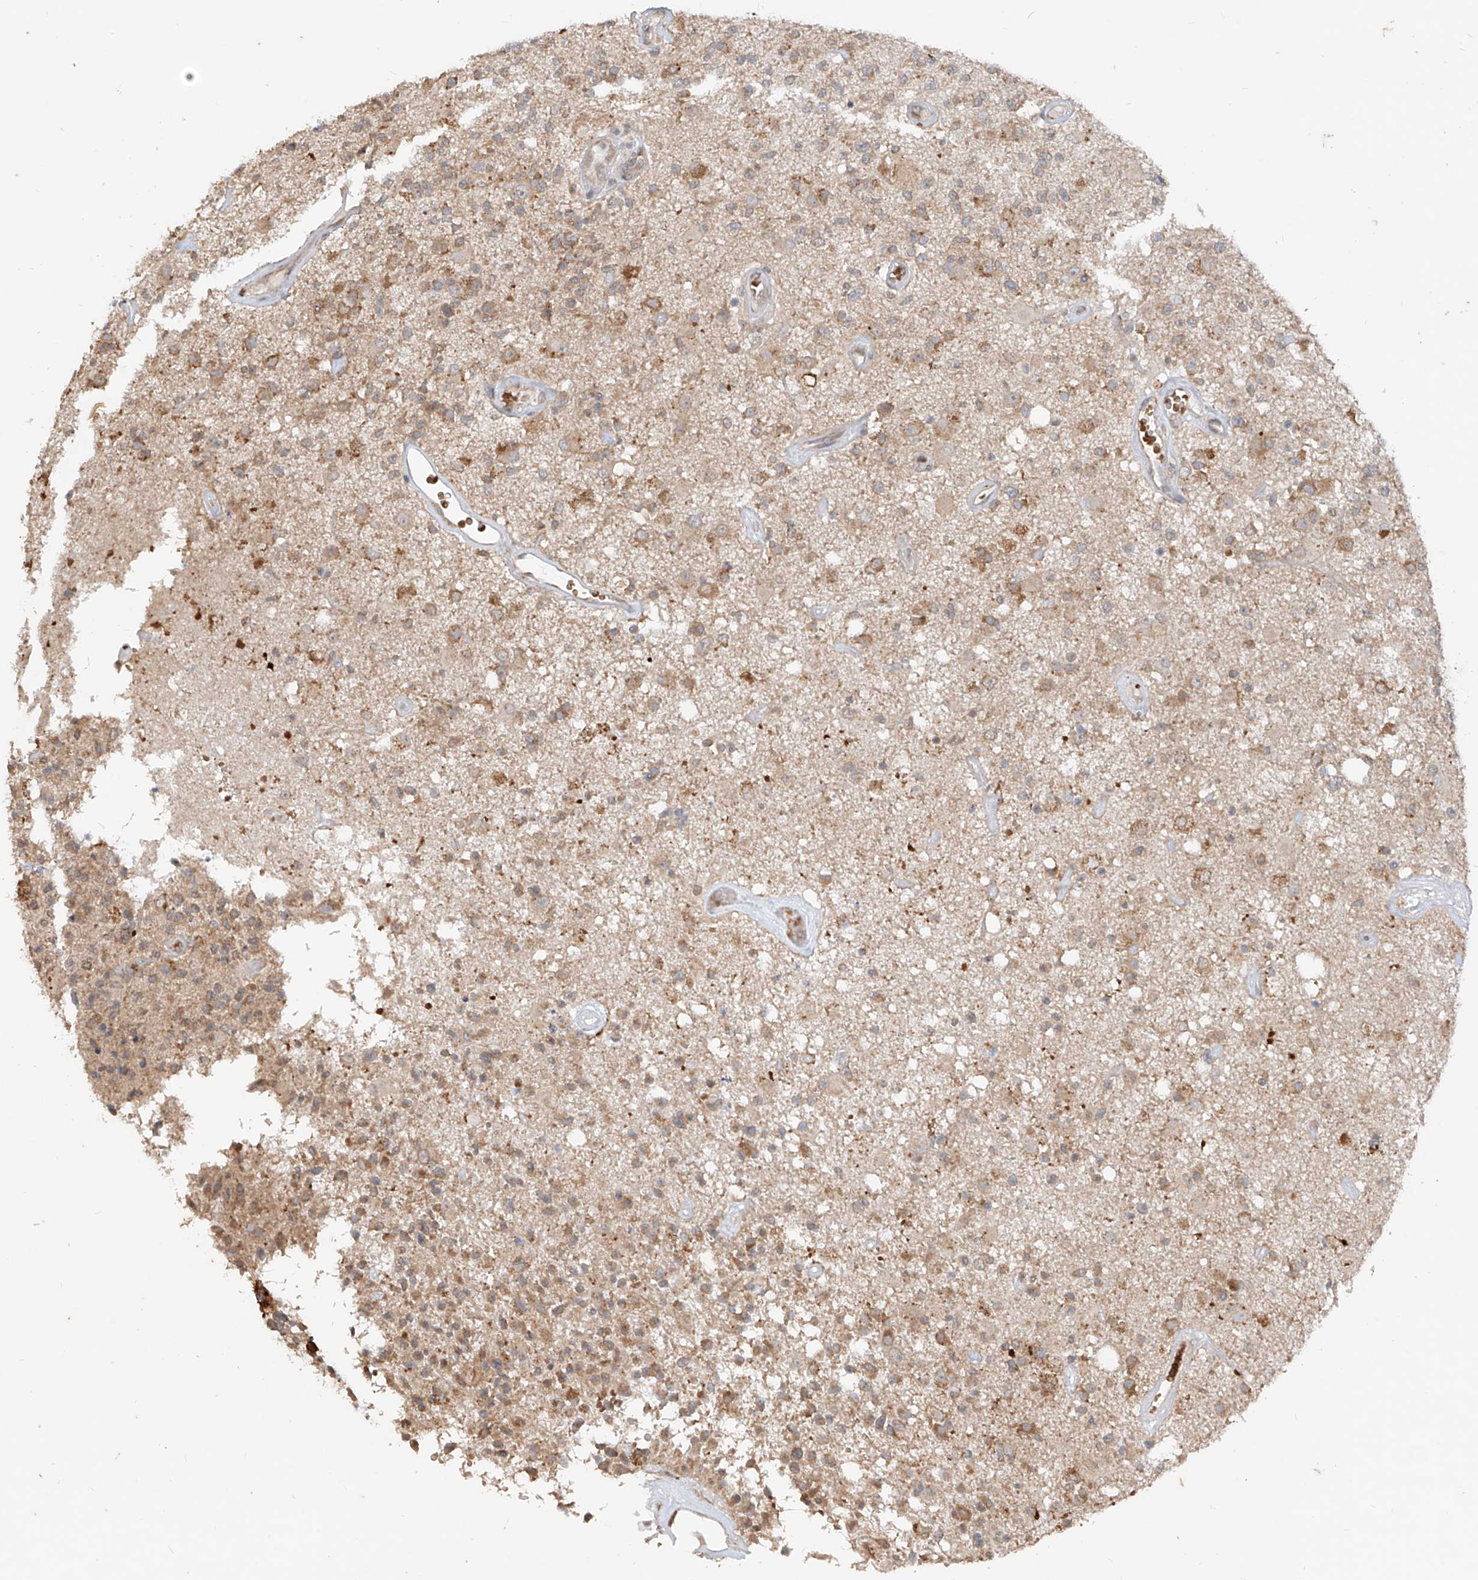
{"staining": {"intensity": "moderate", "quantity": "25%-75%", "location": "cytoplasmic/membranous"}, "tissue": "glioma", "cell_type": "Tumor cells", "image_type": "cancer", "snomed": [{"axis": "morphology", "description": "Glioma, malignant, High grade"}, {"axis": "morphology", "description": "Glioblastoma, NOS"}, {"axis": "topography", "description": "Brain"}], "caption": "DAB immunohistochemical staining of glioblastoma reveals moderate cytoplasmic/membranous protein expression in about 25%-75% of tumor cells.", "gene": "MTUS2", "patient": {"sex": "male", "age": 60}}